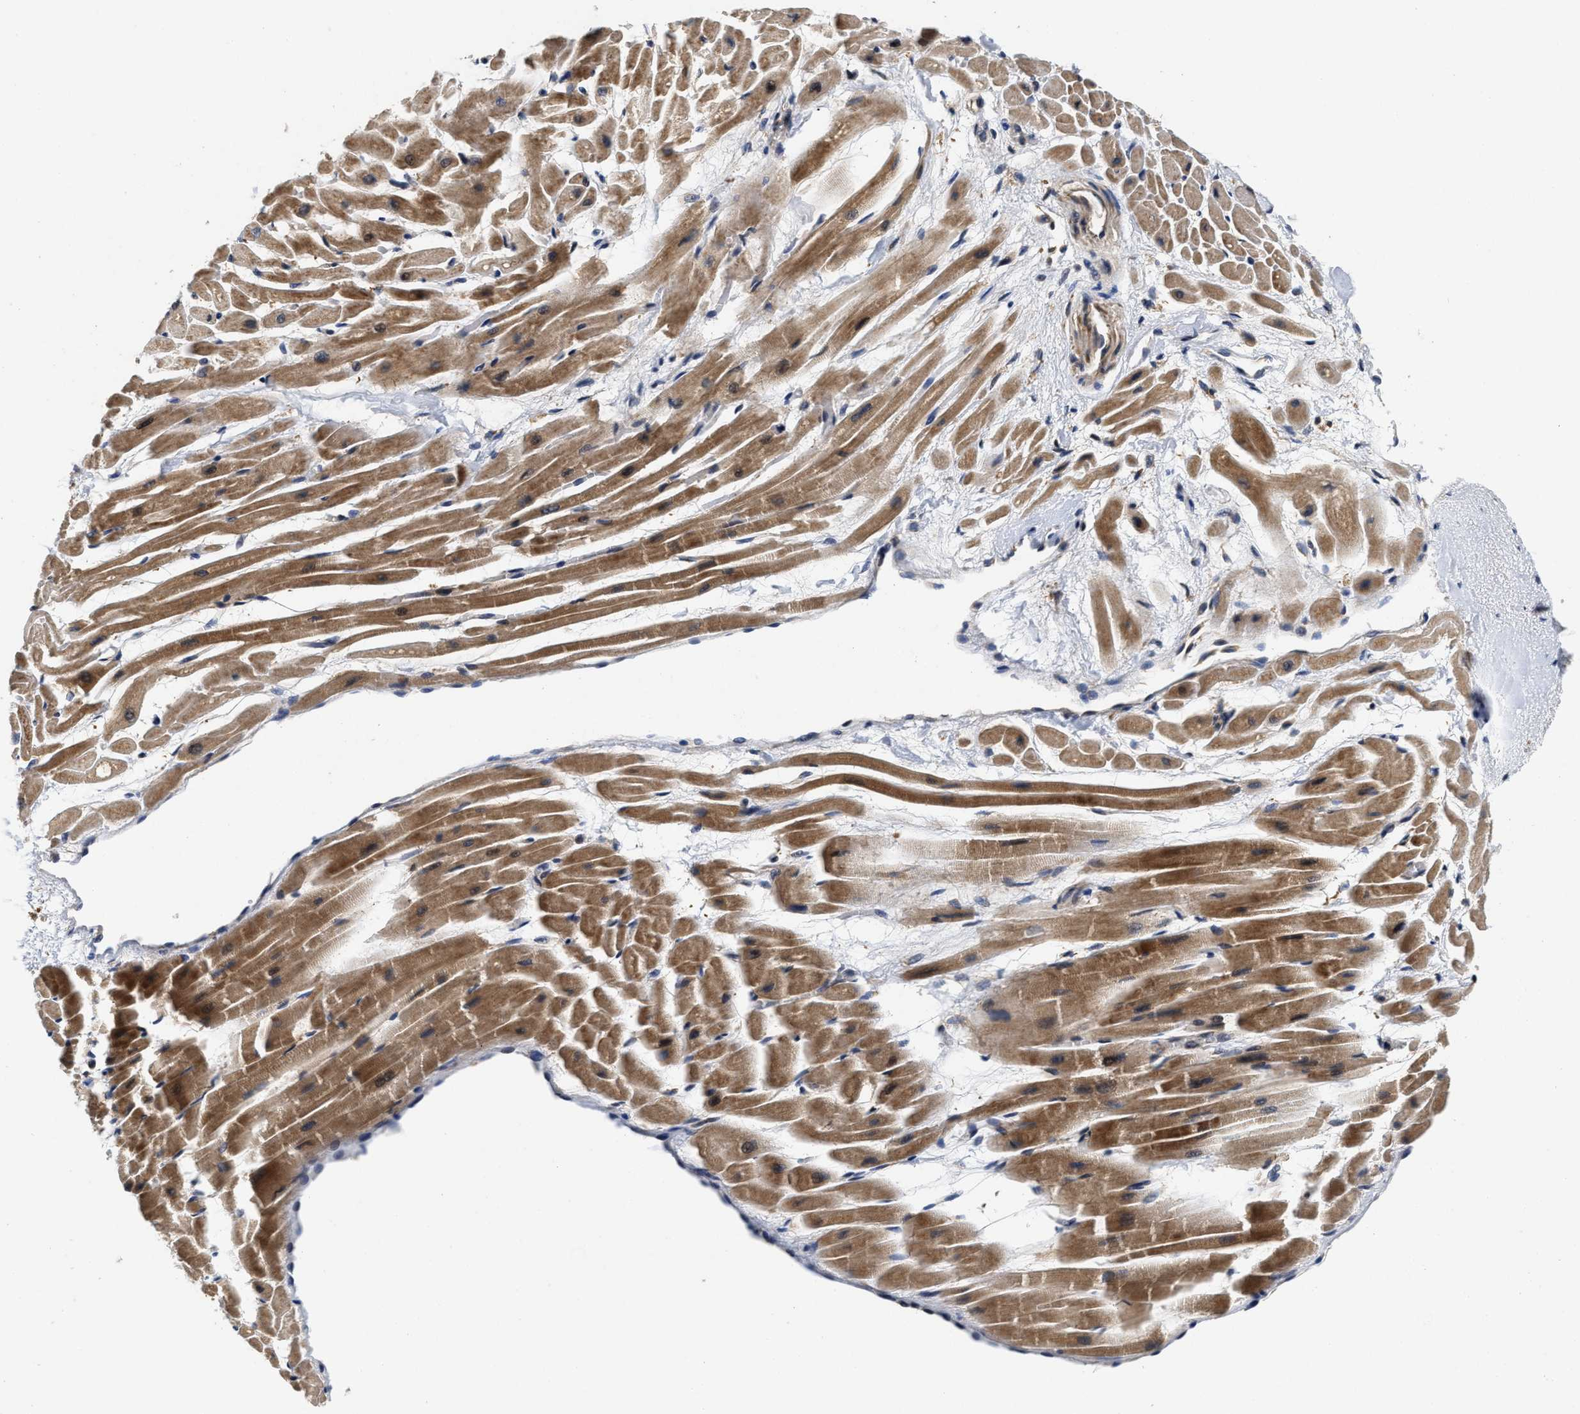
{"staining": {"intensity": "moderate", "quantity": ">75%", "location": "cytoplasmic/membranous"}, "tissue": "heart muscle", "cell_type": "Cardiomyocytes", "image_type": "normal", "snomed": [{"axis": "morphology", "description": "Normal tissue, NOS"}, {"axis": "topography", "description": "Heart"}], "caption": "IHC (DAB (3,3'-diaminobenzidine)) staining of unremarkable human heart muscle displays moderate cytoplasmic/membranous protein expression in about >75% of cardiomyocytes.", "gene": "SCYL2", "patient": {"sex": "male", "age": 45}}